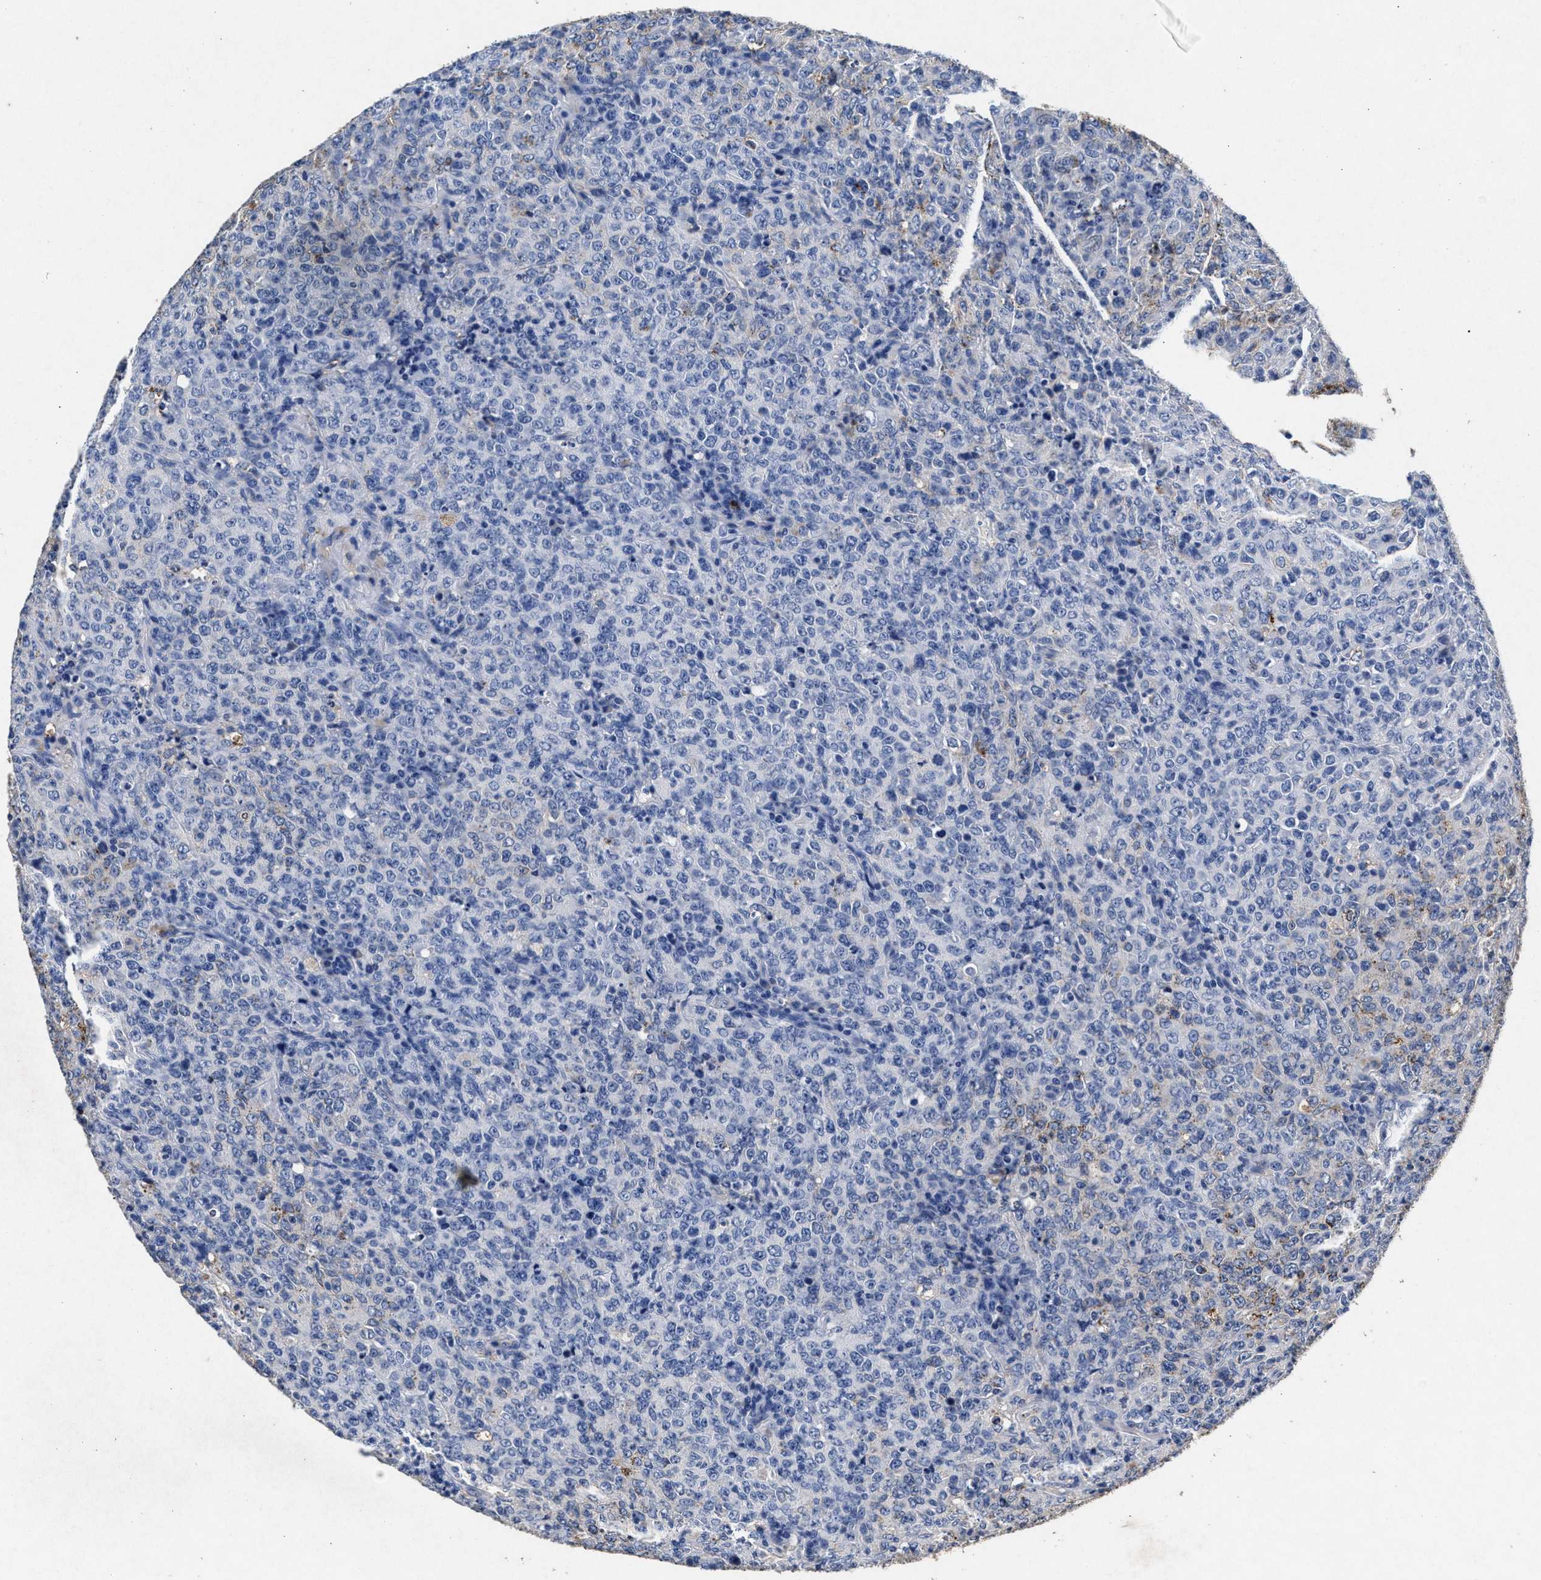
{"staining": {"intensity": "negative", "quantity": "none", "location": "none"}, "tissue": "lymphoma", "cell_type": "Tumor cells", "image_type": "cancer", "snomed": [{"axis": "morphology", "description": "Malignant lymphoma, non-Hodgkin's type, High grade"}, {"axis": "topography", "description": "Tonsil"}], "caption": "A histopathology image of human high-grade malignant lymphoma, non-Hodgkin's type is negative for staining in tumor cells.", "gene": "LTB4R2", "patient": {"sex": "female", "age": 36}}